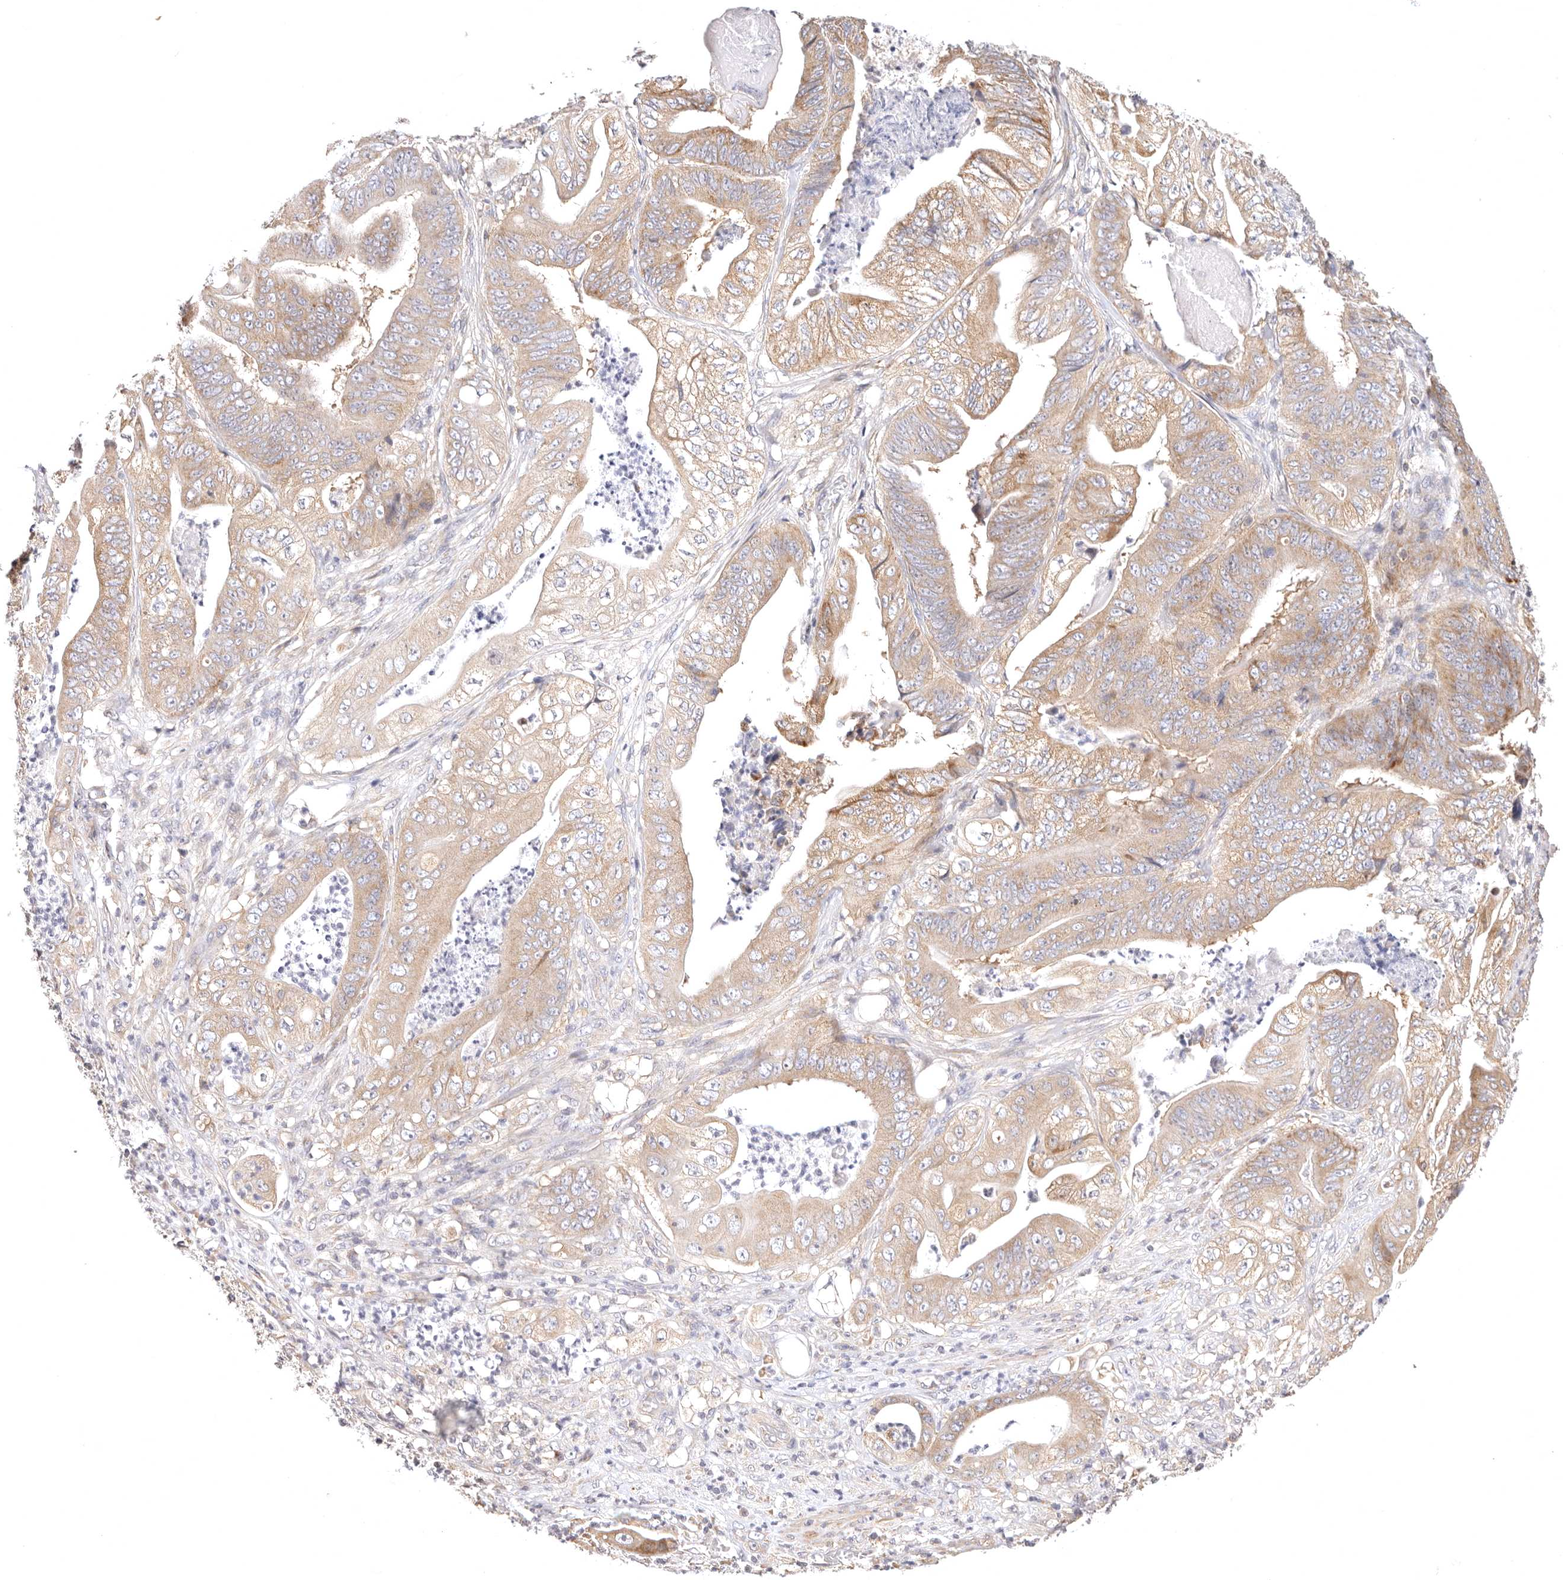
{"staining": {"intensity": "moderate", "quantity": ">75%", "location": "cytoplasmic/membranous"}, "tissue": "stomach cancer", "cell_type": "Tumor cells", "image_type": "cancer", "snomed": [{"axis": "morphology", "description": "Adenocarcinoma, NOS"}, {"axis": "topography", "description": "Stomach"}], "caption": "Approximately >75% of tumor cells in adenocarcinoma (stomach) exhibit moderate cytoplasmic/membranous protein expression as visualized by brown immunohistochemical staining.", "gene": "KCMF1", "patient": {"sex": "female", "age": 73}}